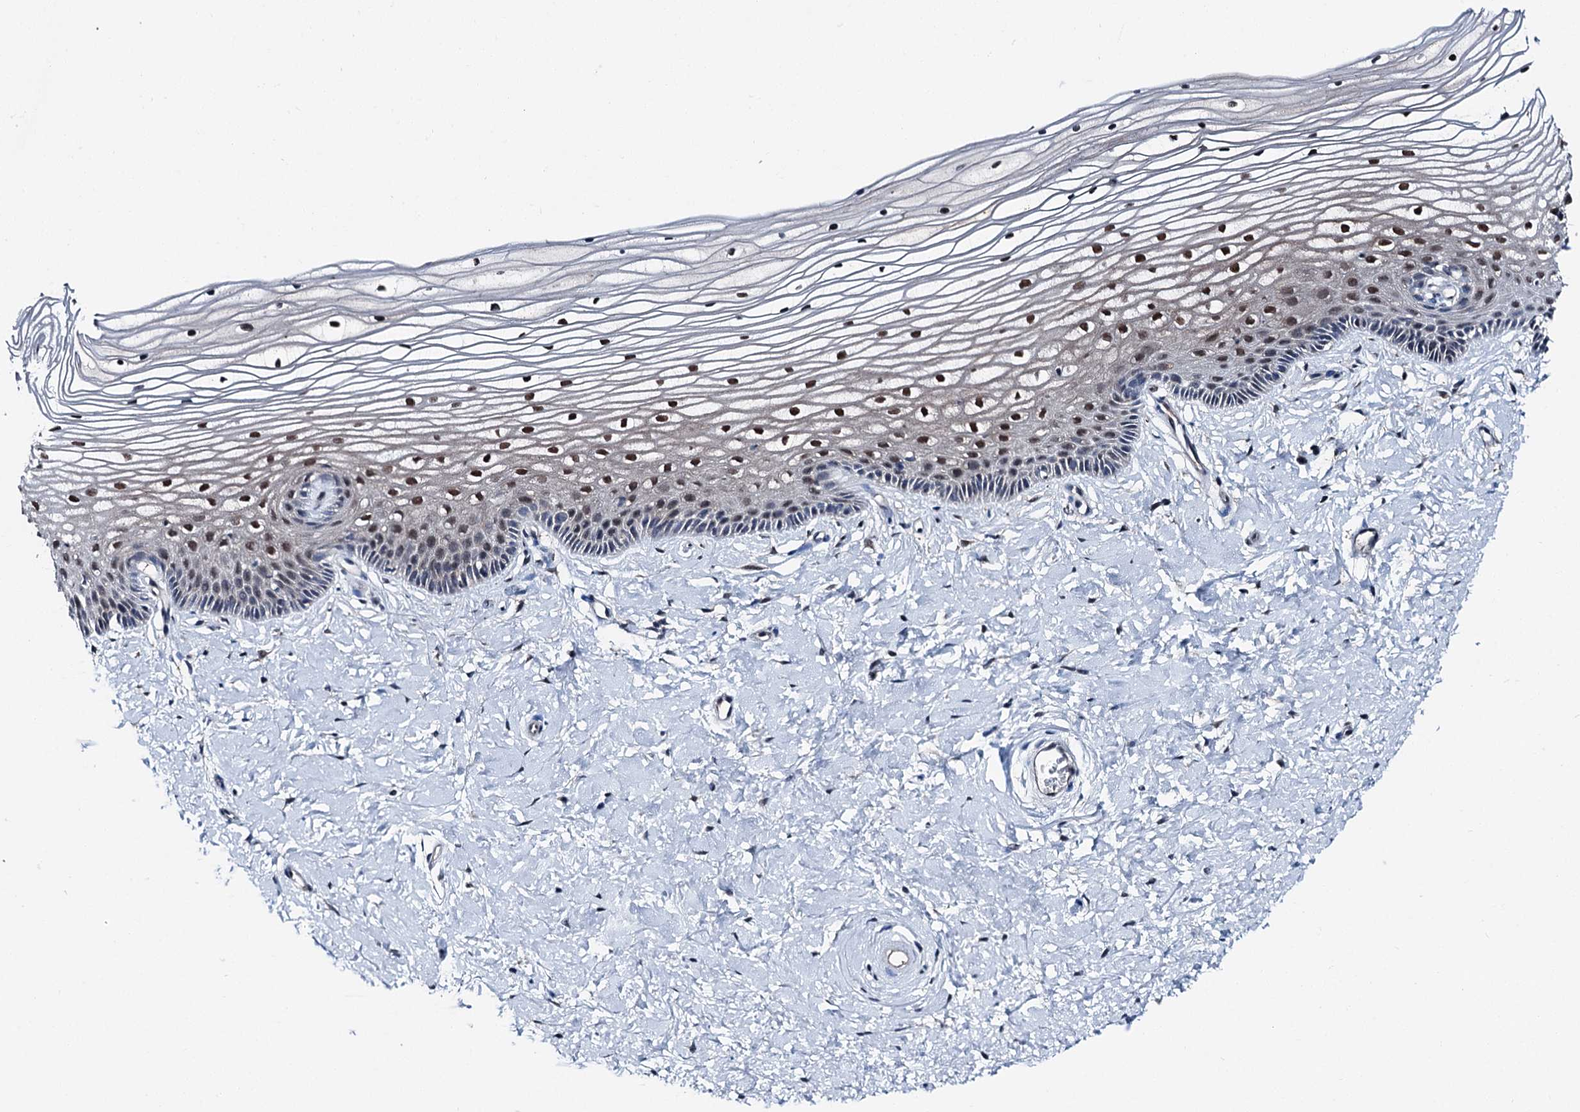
{"staining": {"intensity": "moderate", "quantity": "25%-75%", "location": "nuclear"}, "tissue": "vagina", "cell_type": "Squamous epithelial cells", "image_type": "normal", "snomed": [{"axis": "morphology", "description": "Normal tissue, NOS"}, {"axis": "topography", "description": "Vagina"}, {"axis": "topography", "description": "Cervix"}], "caption": "Vagina was stained to show a protein in brown. There is medium levels of moderate nuclear staining in about 25%-75% of squamous epithelial cells. The staining was performed using DAB (3,3'-diaminobenzidine) to visualize the protein expression in brown, while the nuclei were stained in blue with hematoxylin (Magnification: 20x).", "gene": "PSMD13", "patient": {"sex": "female", "age": 40}}